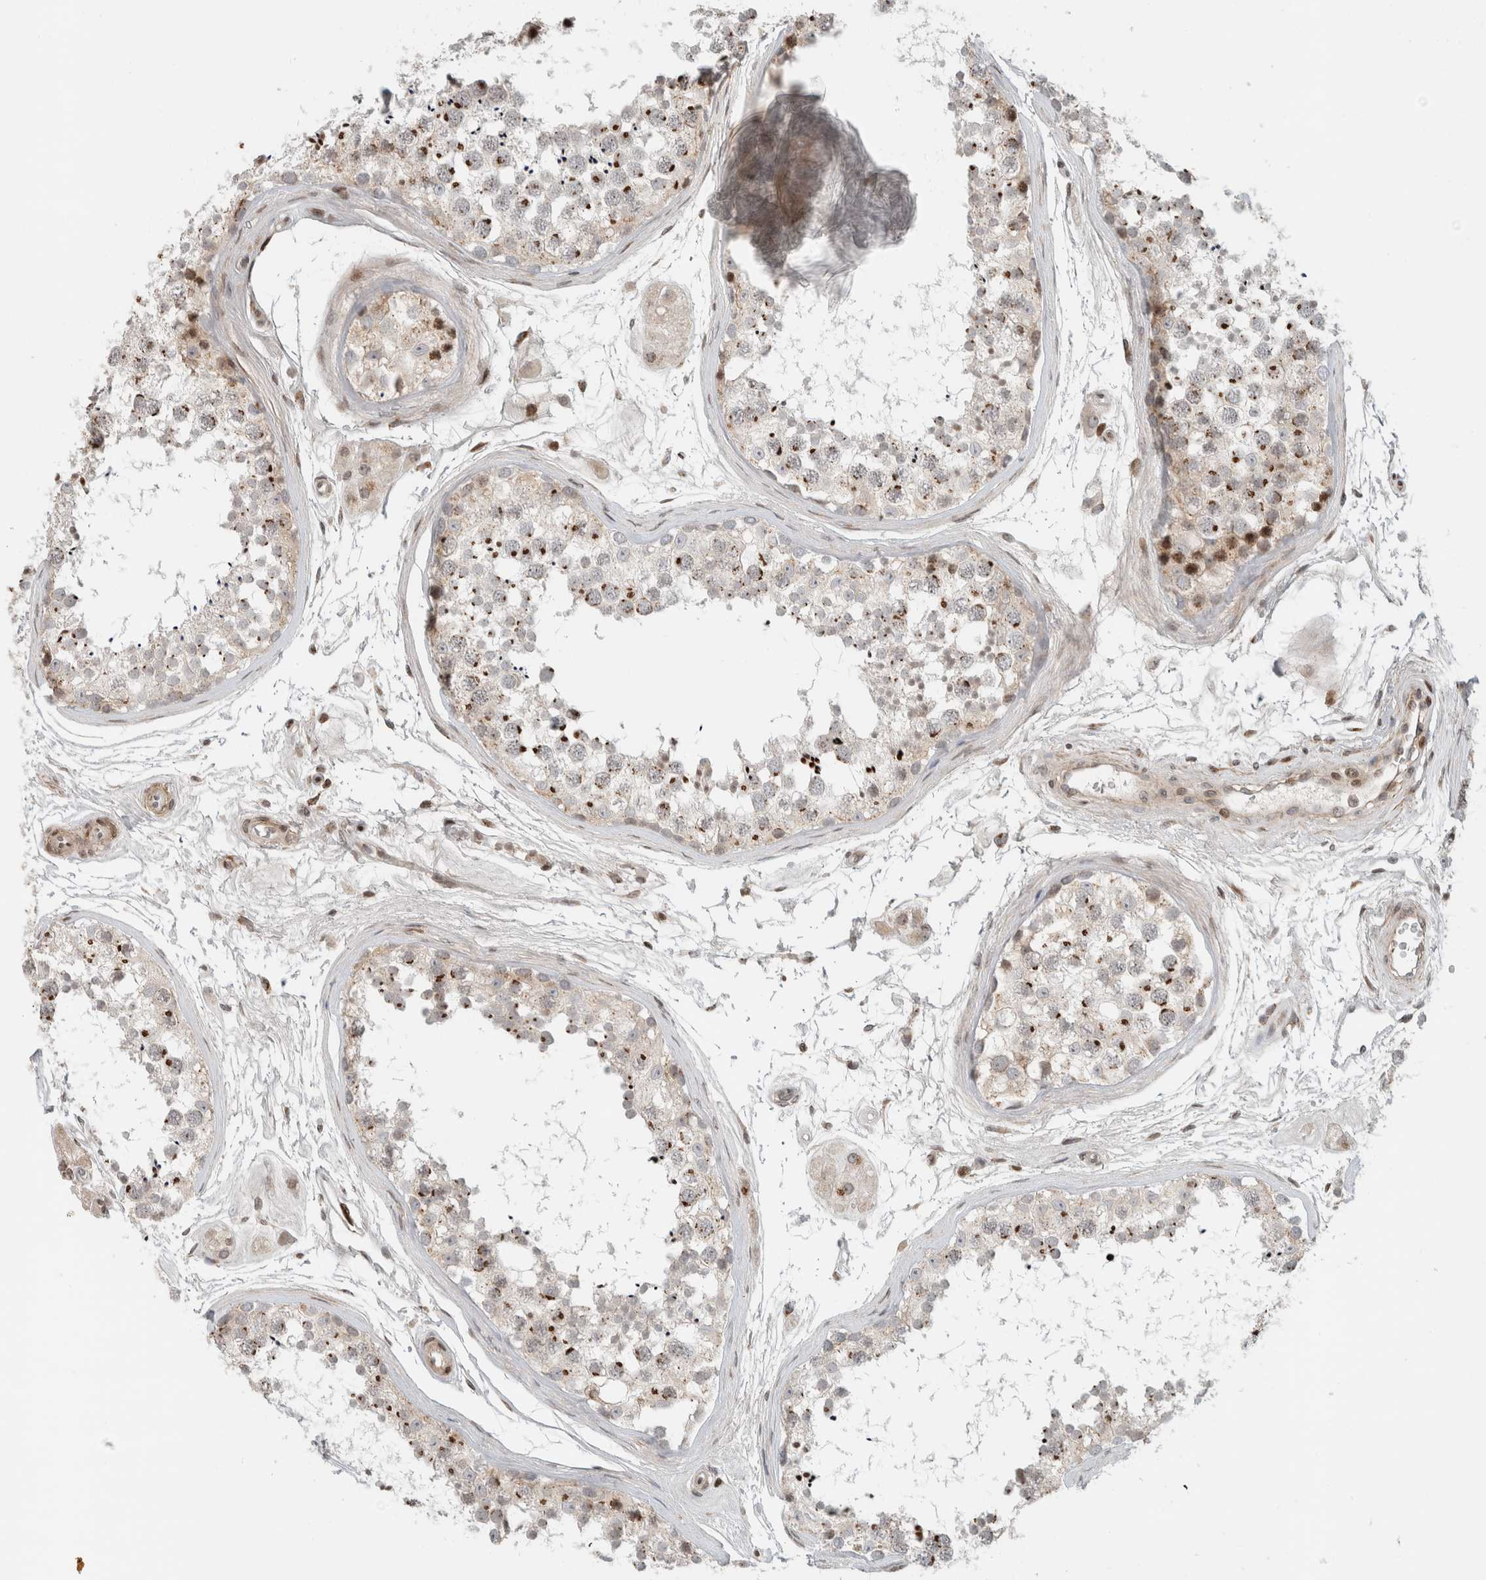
{"staining": {"intensity": "moderate", "quantity": "25%-75%", "location": "cytoplasmic/membranous,nuclear"}, "tissue": "testis", "cell_type": "Cells in seminiferous ducts", "image_type": "normal", "snomed": [{"axis": "morphology", "description": "Normal tissue, NOS"}, {"axis": "topography", "description": "Testis"}], "caption": "A medium amount of moderate cytoplasmic/membranous,nuclear expression is present in about 25%-75% of cells in seminiferous ducts in unremarkable testis. (IHC, brightfield microscopy, high magnification).", "gene": "GINS4", "patient": {"sex": "male", "age": 56}}